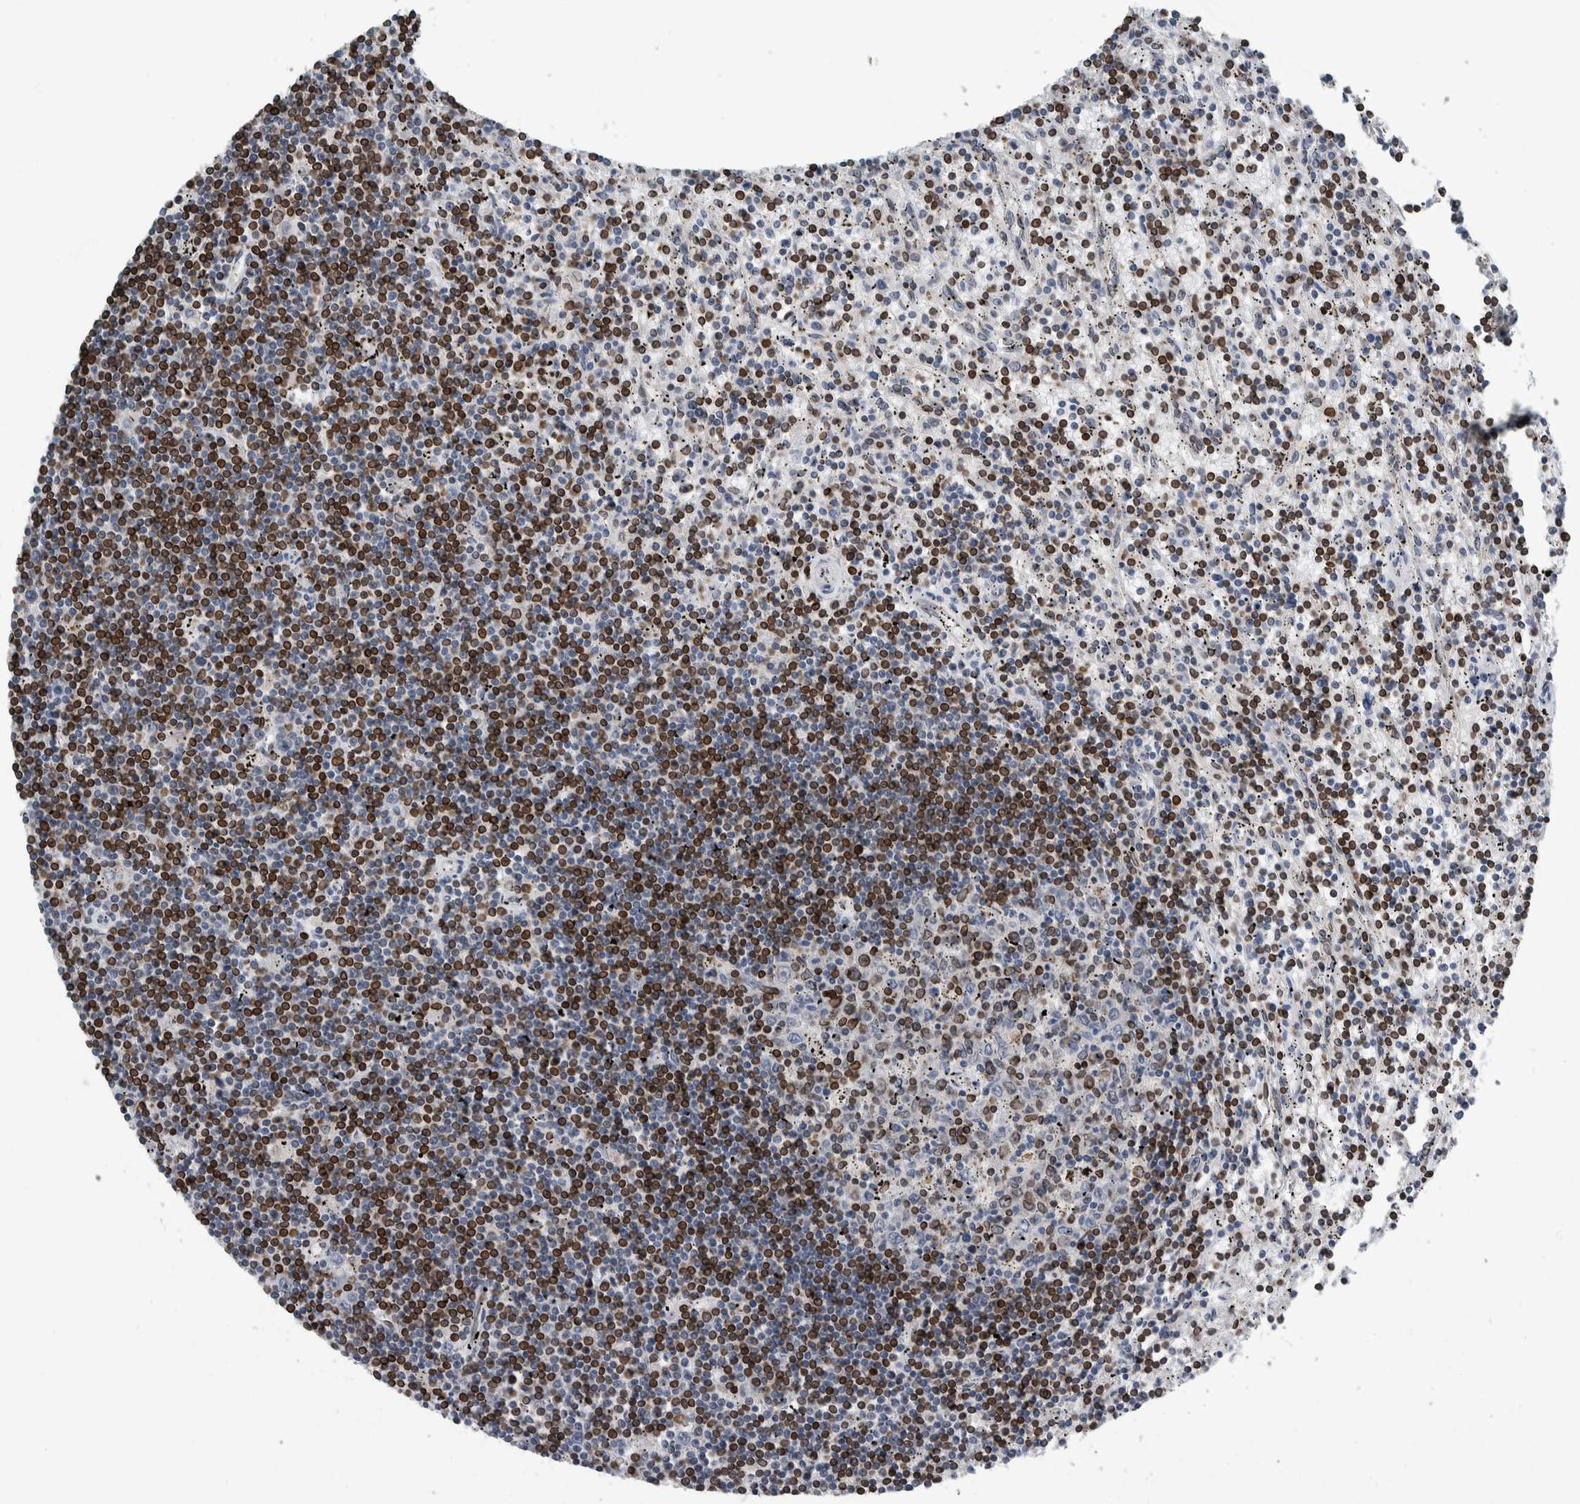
{"staining": {"intensity": "moderate", "quantity": "25%-75%", "location": "cytoplasmic/membranous,nuclear"}, "tissue": "lymphoma", "cell_type": "Tumor cells", "image_type": "cancer", "snomed": [{"axis": "morphology", "description": "Malignant lymphoma, non-Hodgkin's type, Low grade"}, {"axis": "topography", "description": "Spleen"}], "caption": "Immunohistochemistry (IHC) of human lymphoma shows medium levels of moderate cytoplasmic/membranous and nuclear staining in about 25%-75% of tumor cells.", "gene": "FAM135B", "patient": {"sex": "male", "age": 76}}